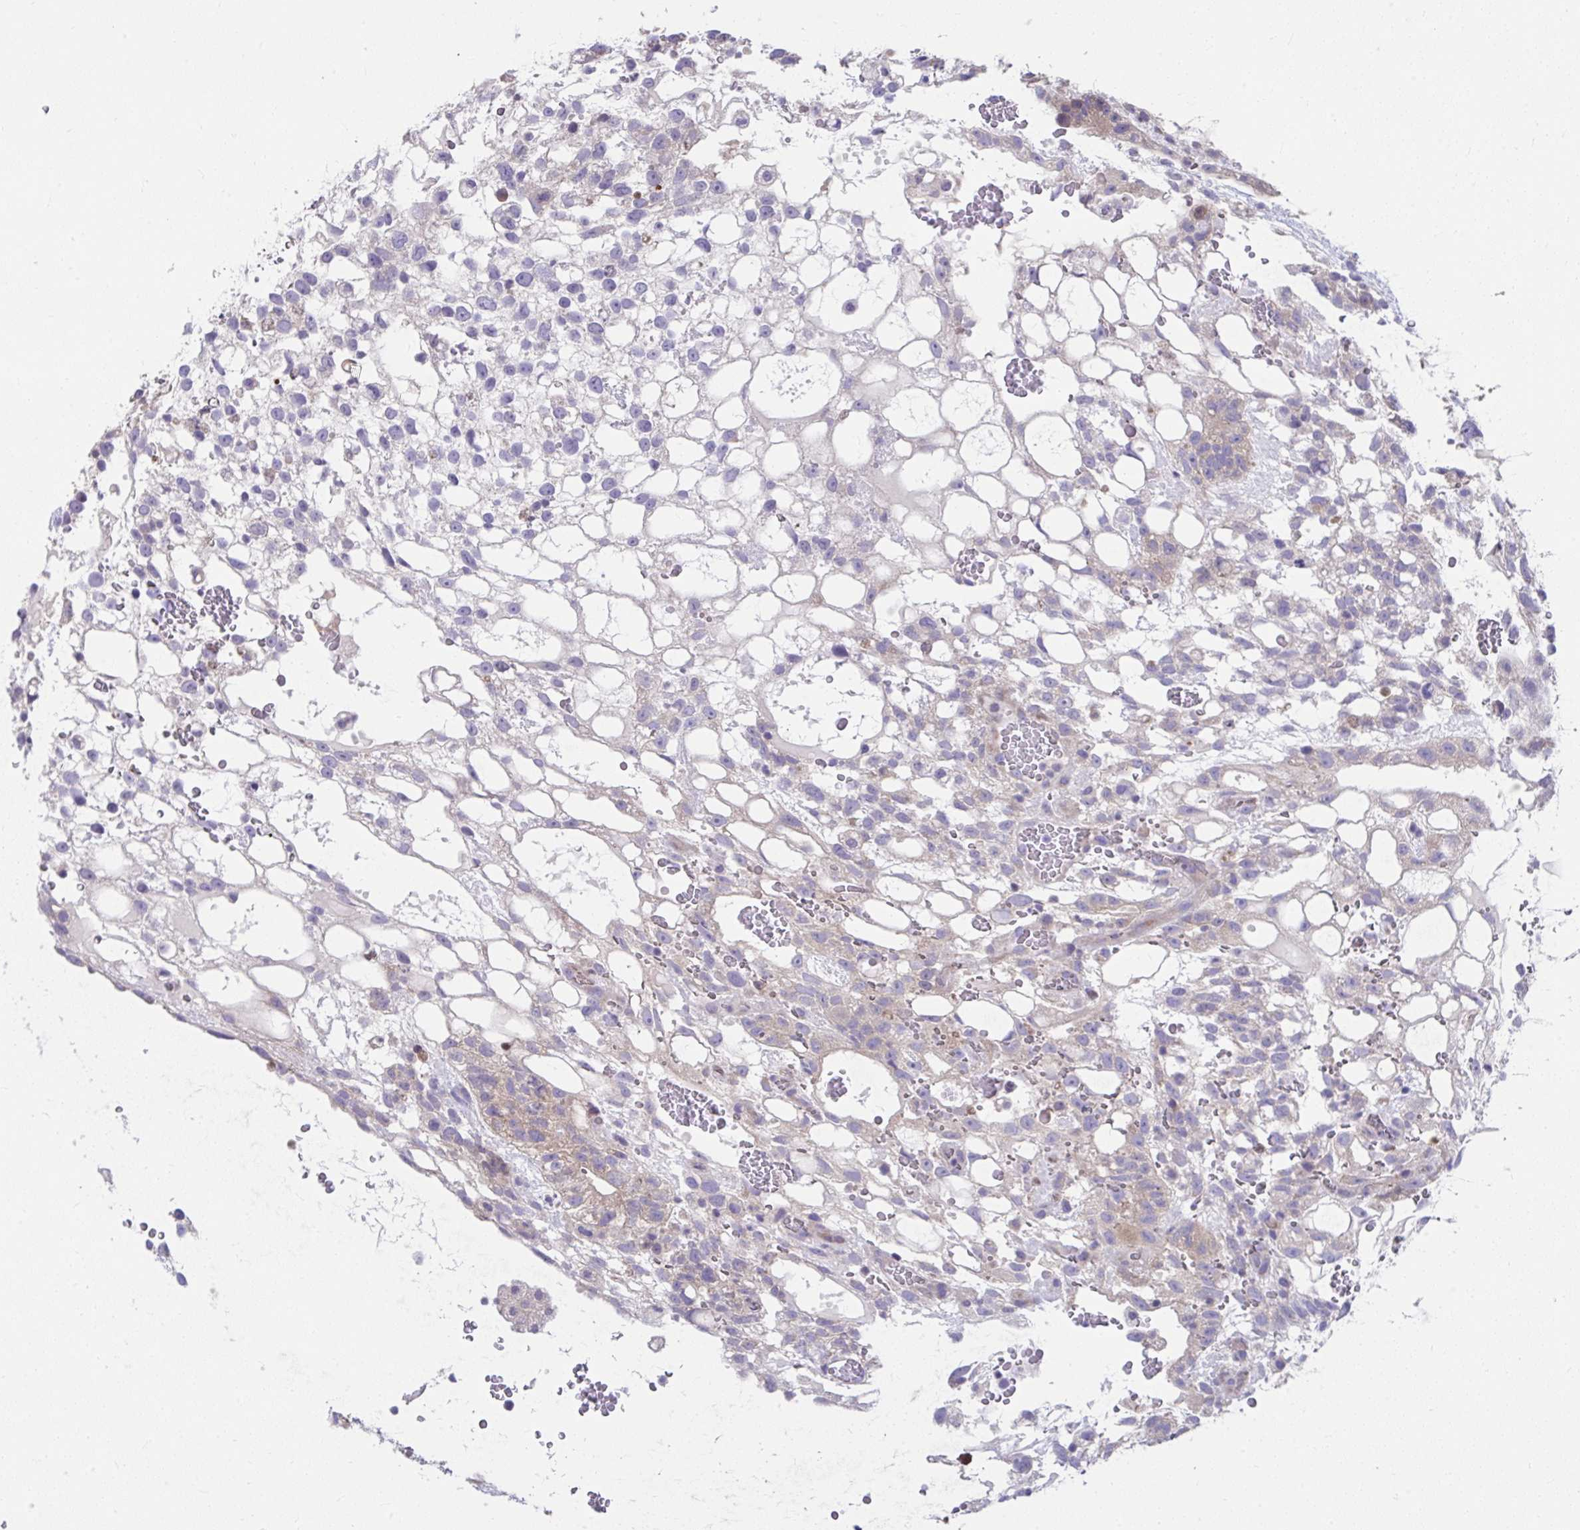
{"staining": {"intensity": "weak", "quantity": "<25%", "location": "cytoplasmic/membranous"}, "tissue": "testis cancer", "cell_type": "Tumor cells", "image_type": "cancer", "snomed": [{"axis": "morphology", "description": "Normal tissue, NOS"}, {"axis": "morphology", "description": "Carcinoma, Embryonal, NOS"}, {"axis": "topography", "description": "Testis"}], "caption": "Immunohistochemistry of human testis cancer exhibits no expression in tumor cells.", "gene": "PCDHB7", "patient": {"sex": "male", "age": 32}}